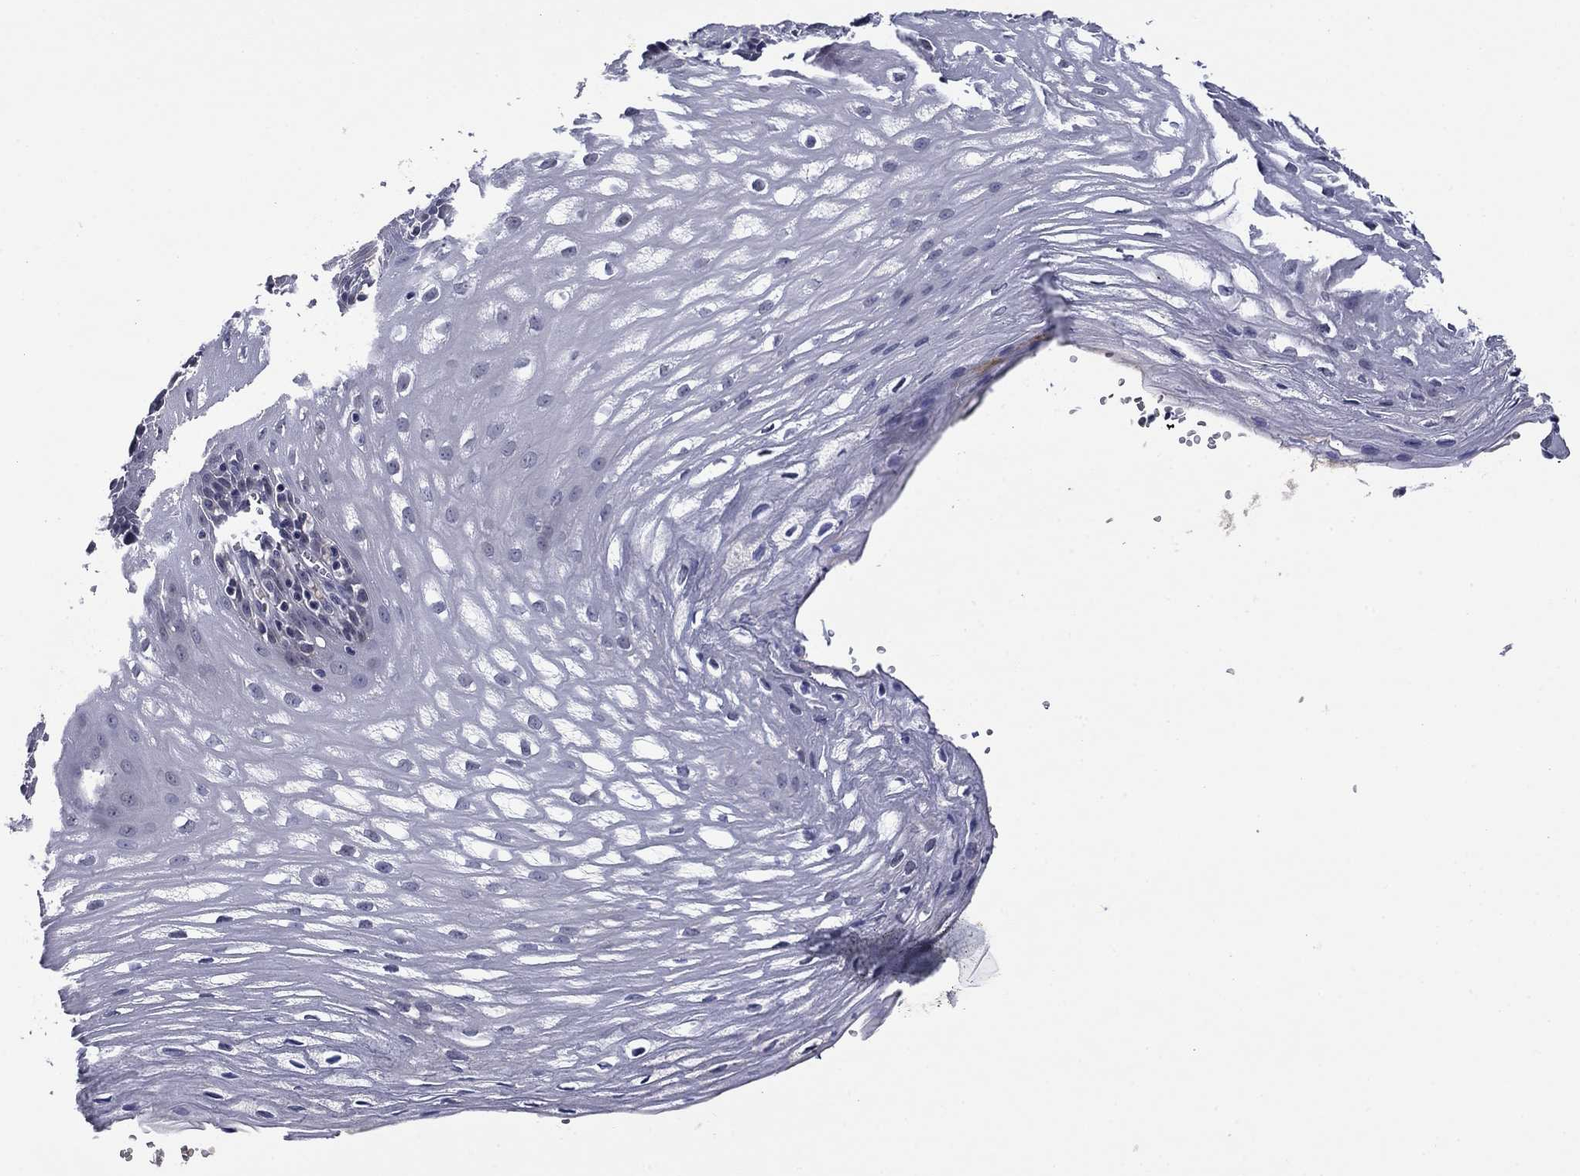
{"staining": {"intensity": "negative", "quantity": "none", "location": "none"}, "tissue": "esophagus", "cell_type": "Squamous epithelial cells", "image_type": "normal", "snomed": [{"axis": "morphology", "description": "Normal tissue, NOS"}, {"axis": "topography", "description": "Esophagus"}], "caption": "An image of human esophagus is negative for staining in squamous epithelial cells. Brightfield microscopy of immunohistochemistry (IHC) stained with DAB (brown) and hematoxylin (blue), captured at high magnification.", "gene": "DDTL", "patient": {"sex": "male", "age": 72}}